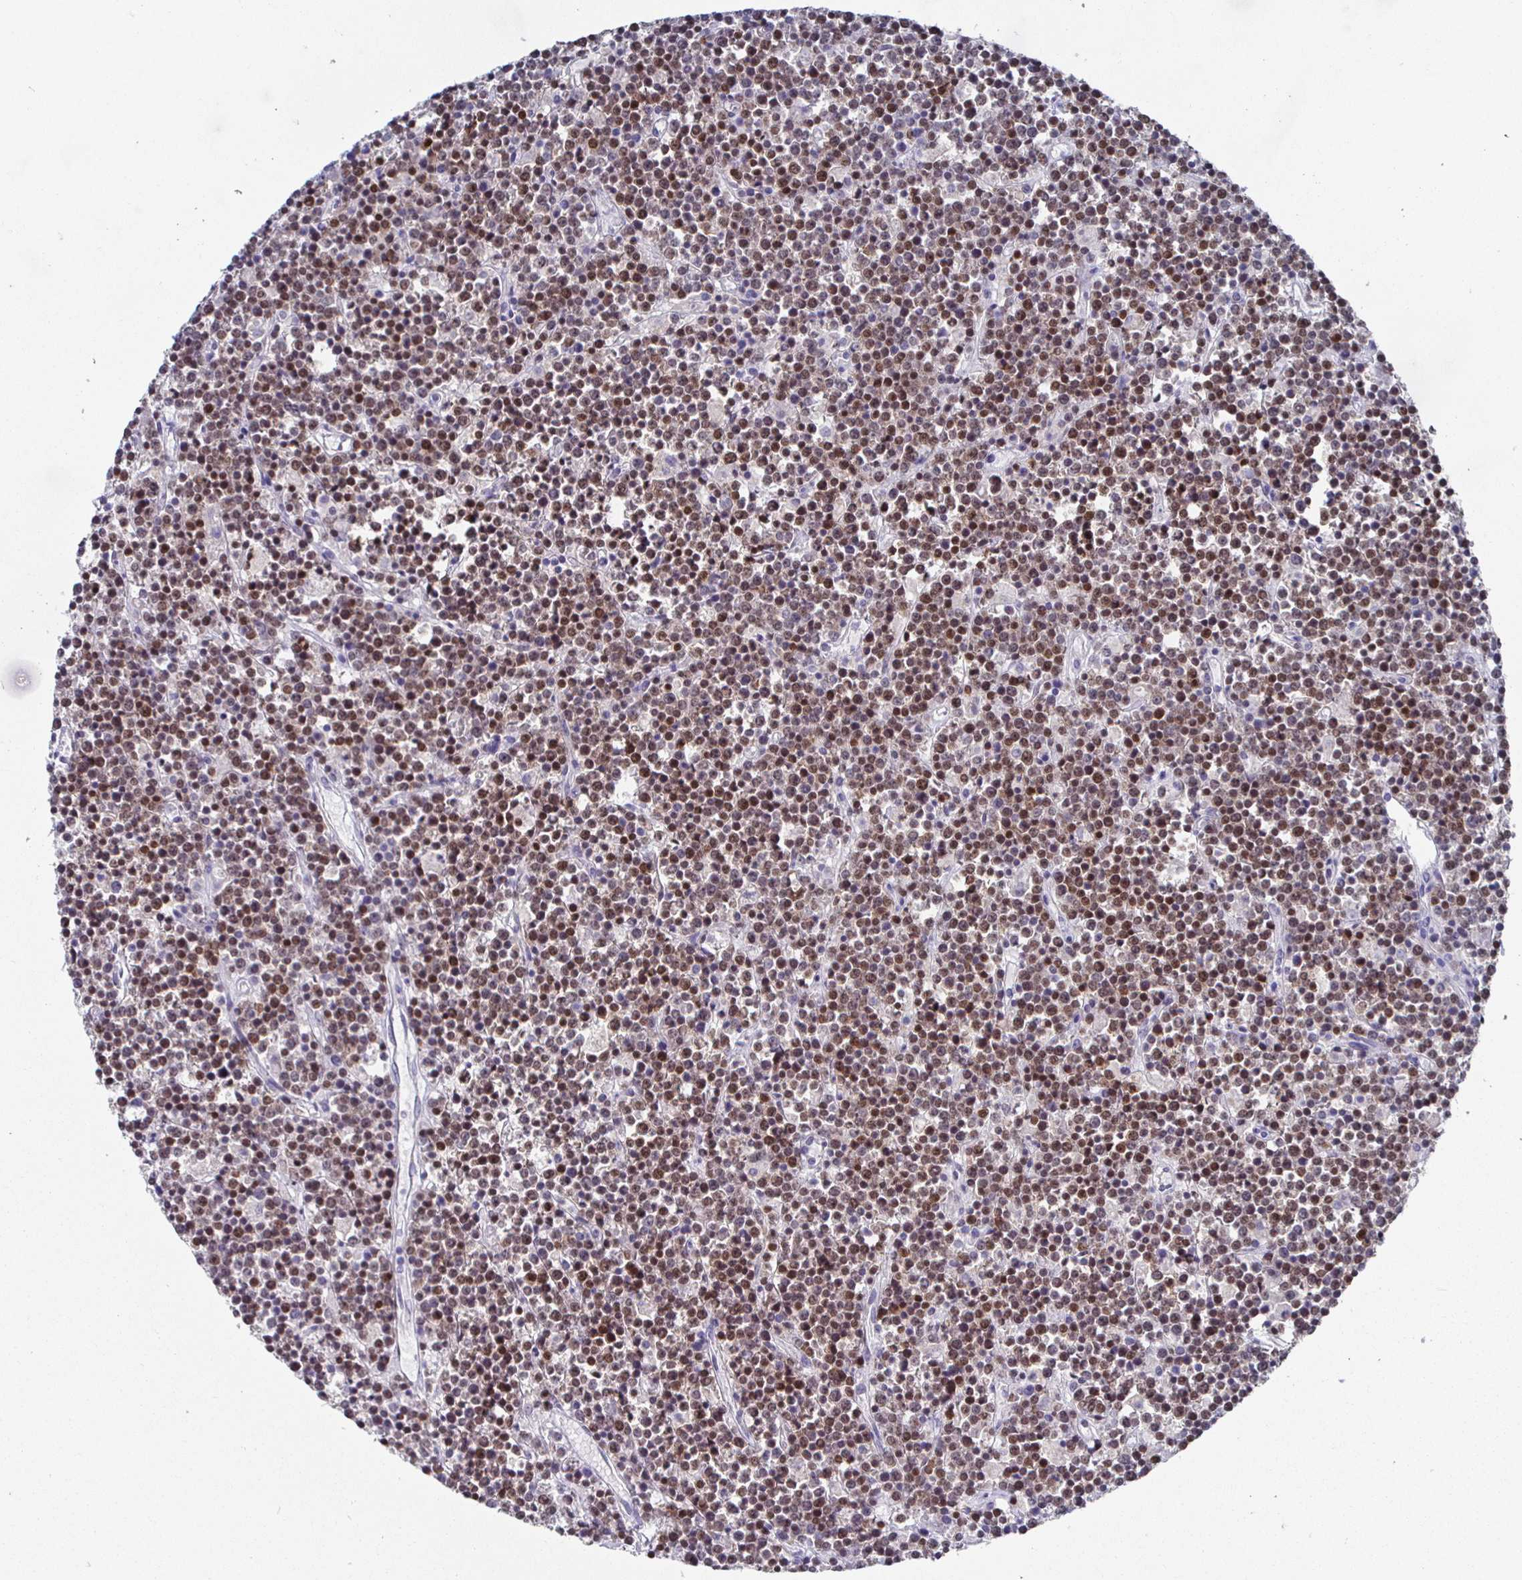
{"staining": {"intensity": "moderate", "quantity": ">75%", "location": "nuclear"}, "tissue": "lymphoma", "cell_type": "Tumor cells", "image_type": "cancer", "snomed": [{"axis": "morphology", "description": "Malignant lymphoma, non-Hodgkin's type, High grade"}, {"axis": "topography", "description": "Ovary"}], "caption": "Immunohistochemical staining of lymphoma shows medium levels of moderate nuclear protein expression in about >75% of tumor cells.", "gene": "RUNX2", "patient": {"sex": "female", "age": 56}}